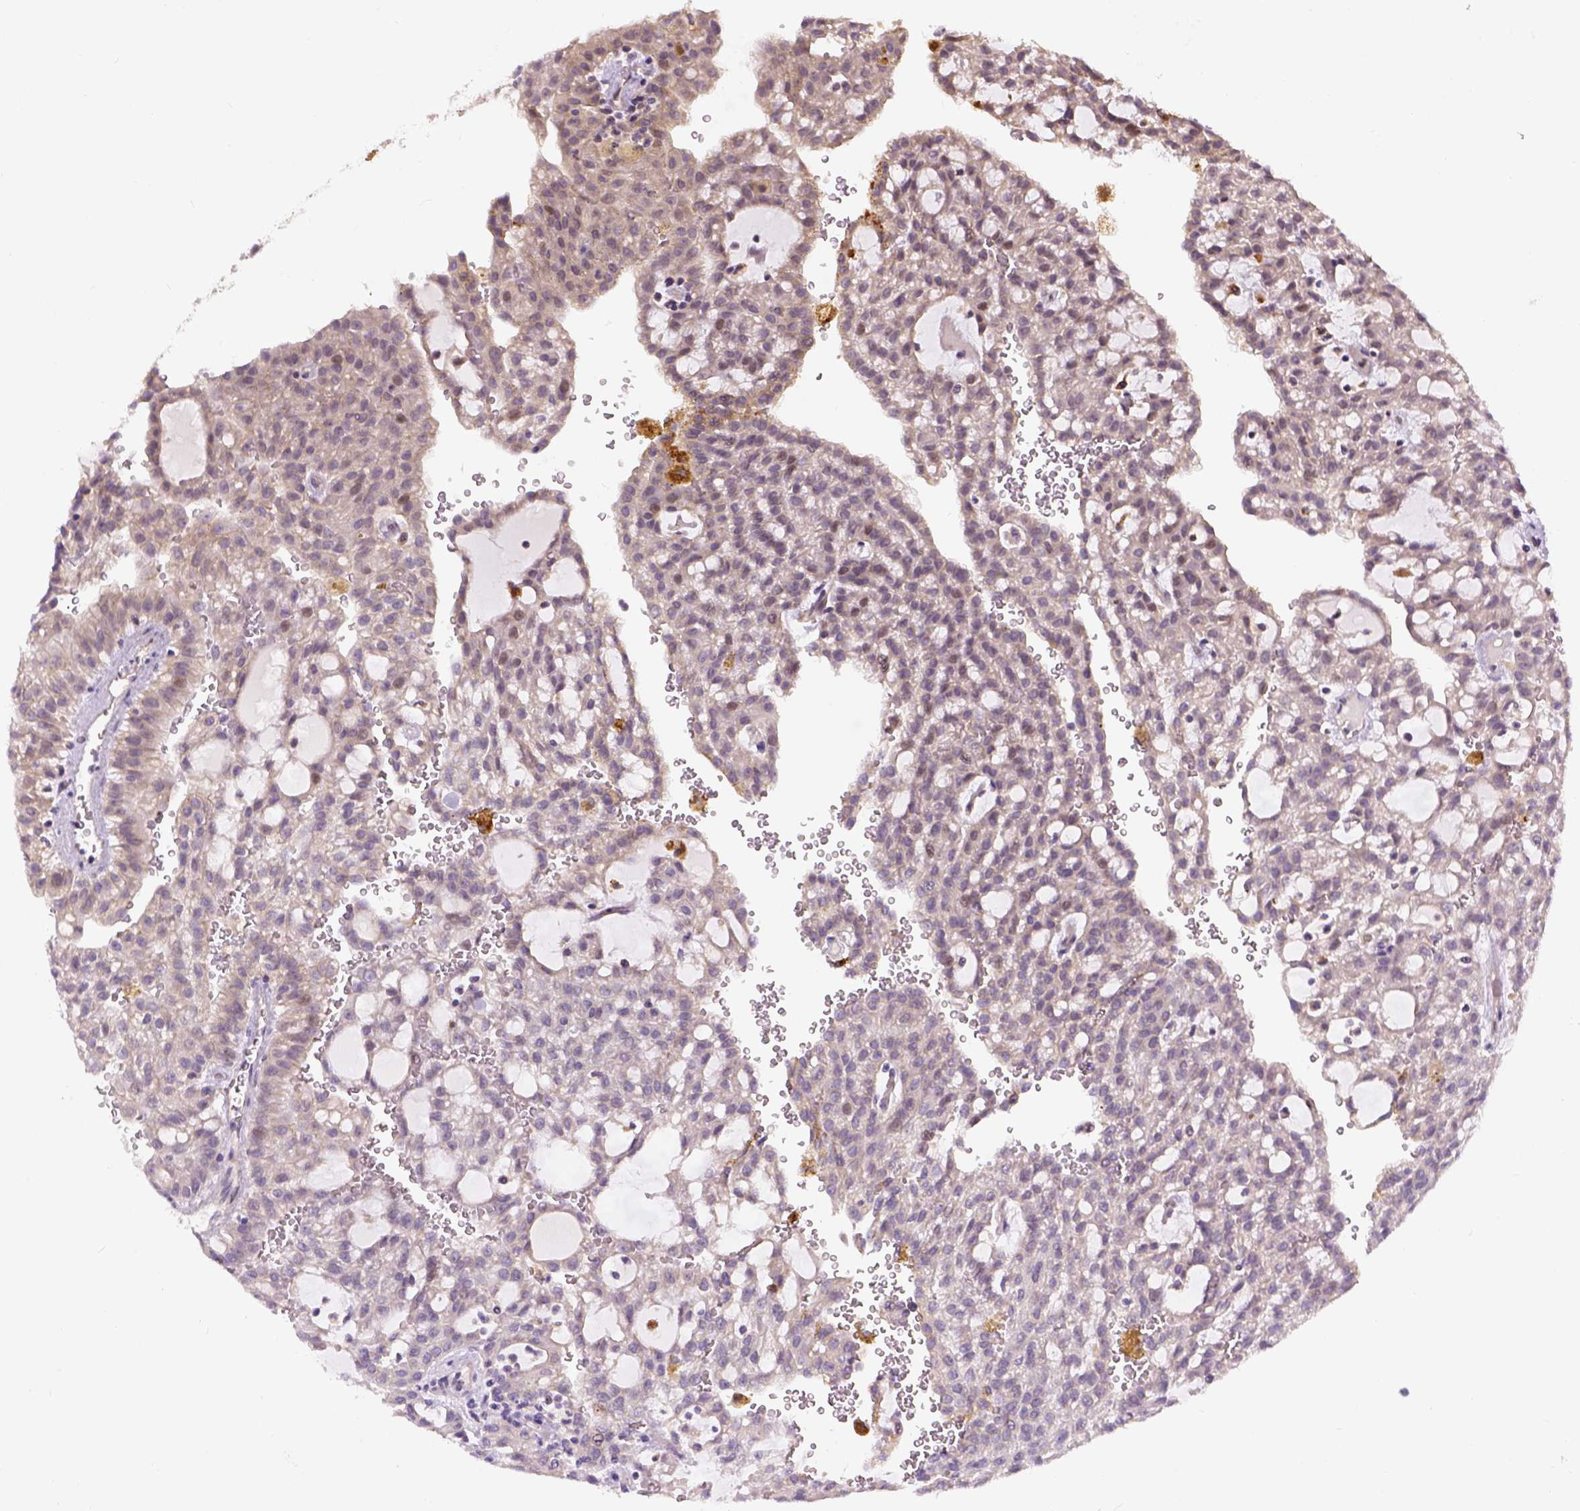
{"staining": {"intensity": "weak", "quantity": "<25%", "location": "cytoplasmic/membranous"}, "tissue": "renal cancer", "cell_type": "Tumor cells", "image_type": "cancer", "snomed": [{"axis": "morphology", "description": "Adenocarcinoma, NOS"}, {"axis": "topography", "description": "Kidney"}], "caption": "This is a micrograph of immunohistochemistry staining of renal cancer (adenocarcinoma), which shows no positivity in tumor cells.", "gene": "KAZN", "patient": {"sex": "male", "age": 63}}